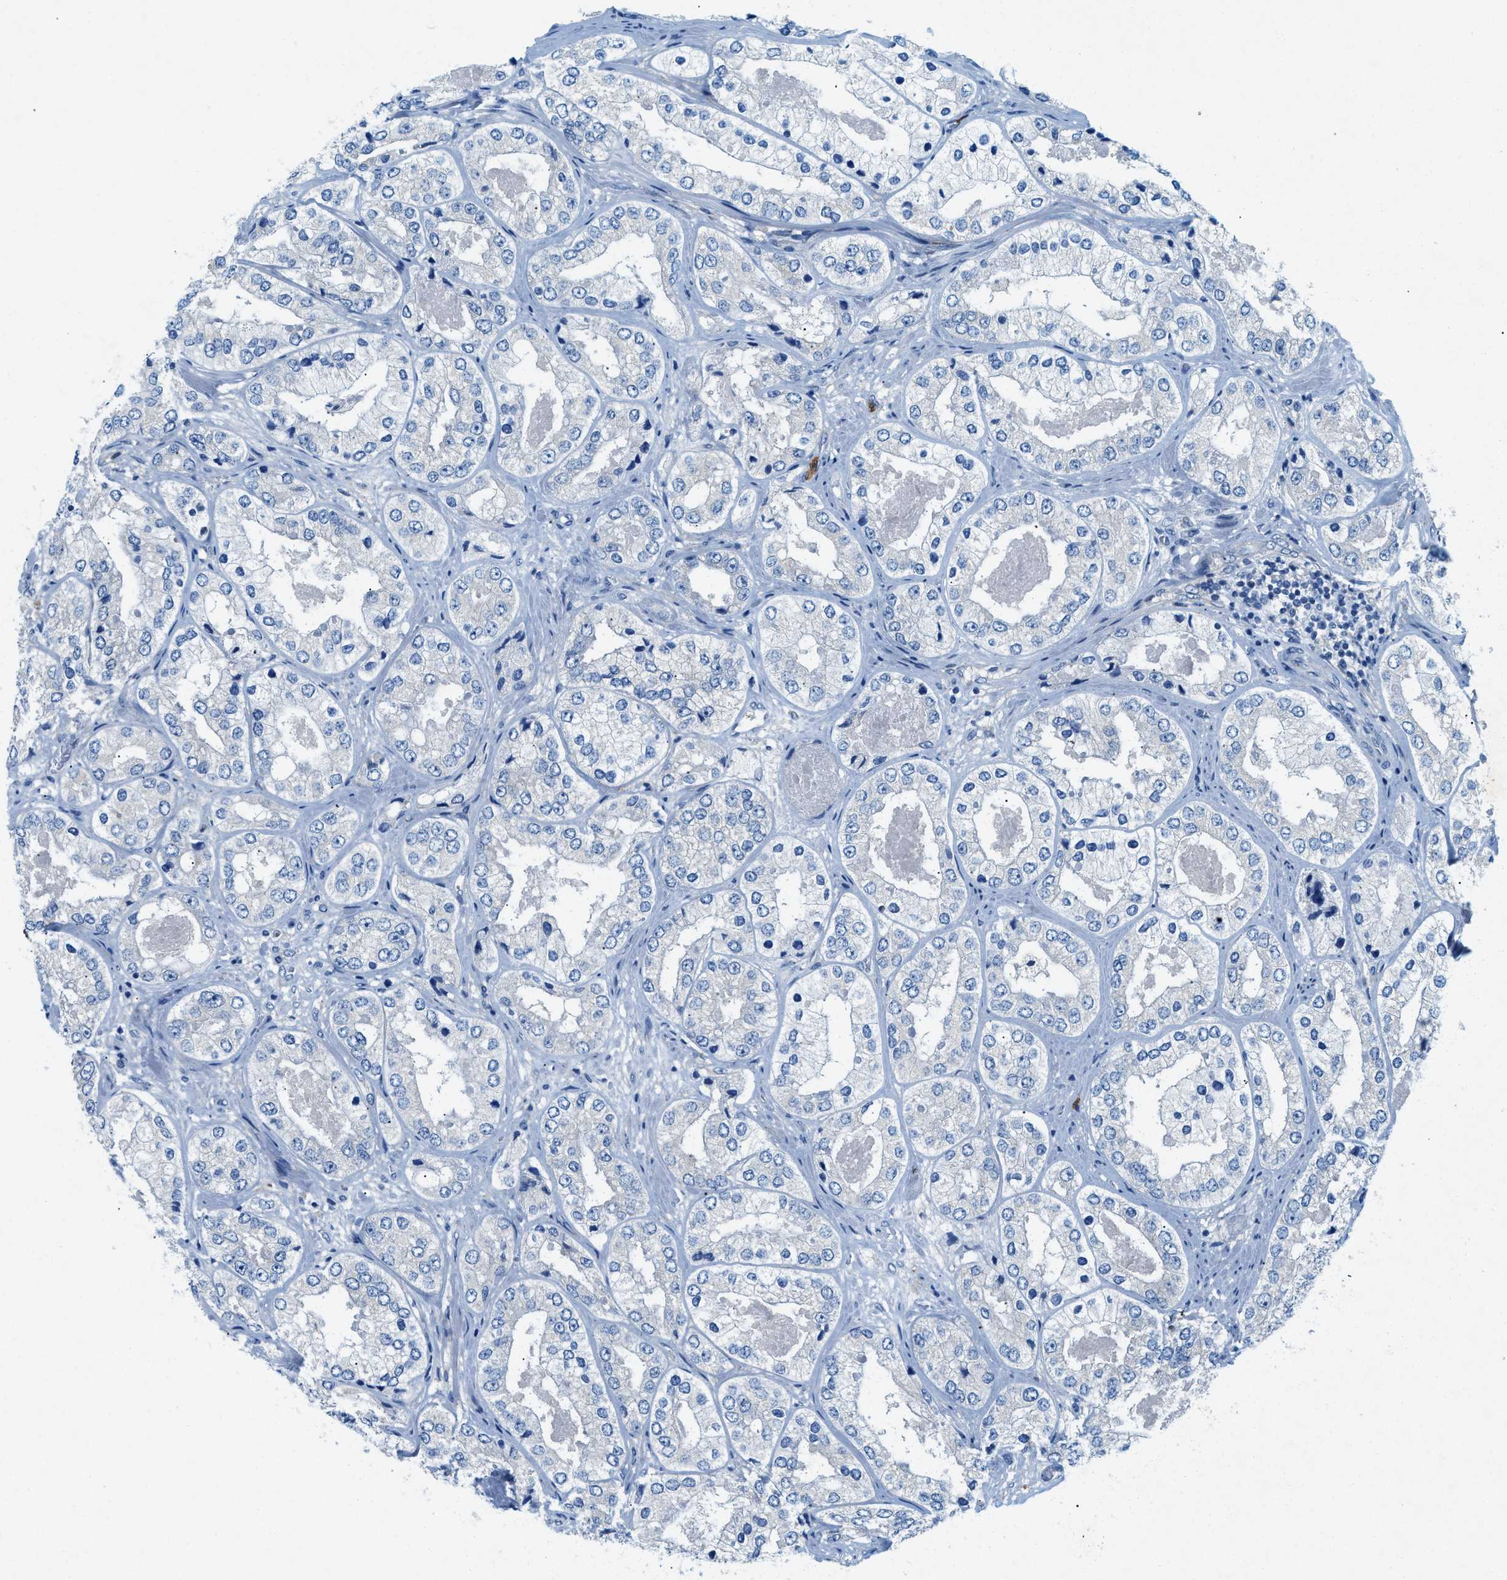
{"staining": {"intensity": "negative", "quantity": "none", "location": "none"}, "tissue": "prostate cancer", "cell_type": "Tumor cells", "image_type": "cancer", "snomed": [{"axis": "morphology", "description": "Adenocarcinoma, High grade"}, {"axis": "topography", "description": "Prostate"}], "caption": "High magnification brightfield microscopy of prostate cancer (high-grade adenocarcinoma) stained with DAB (3,3'-diaminobenzidine) (brown) and counterstained with hematoxylin (blue): tumor cells show no significant staining. Nuclei are stained in blue.", "gene": "ZDHHC13", "patient": {"sex": "male", "age": 61}}